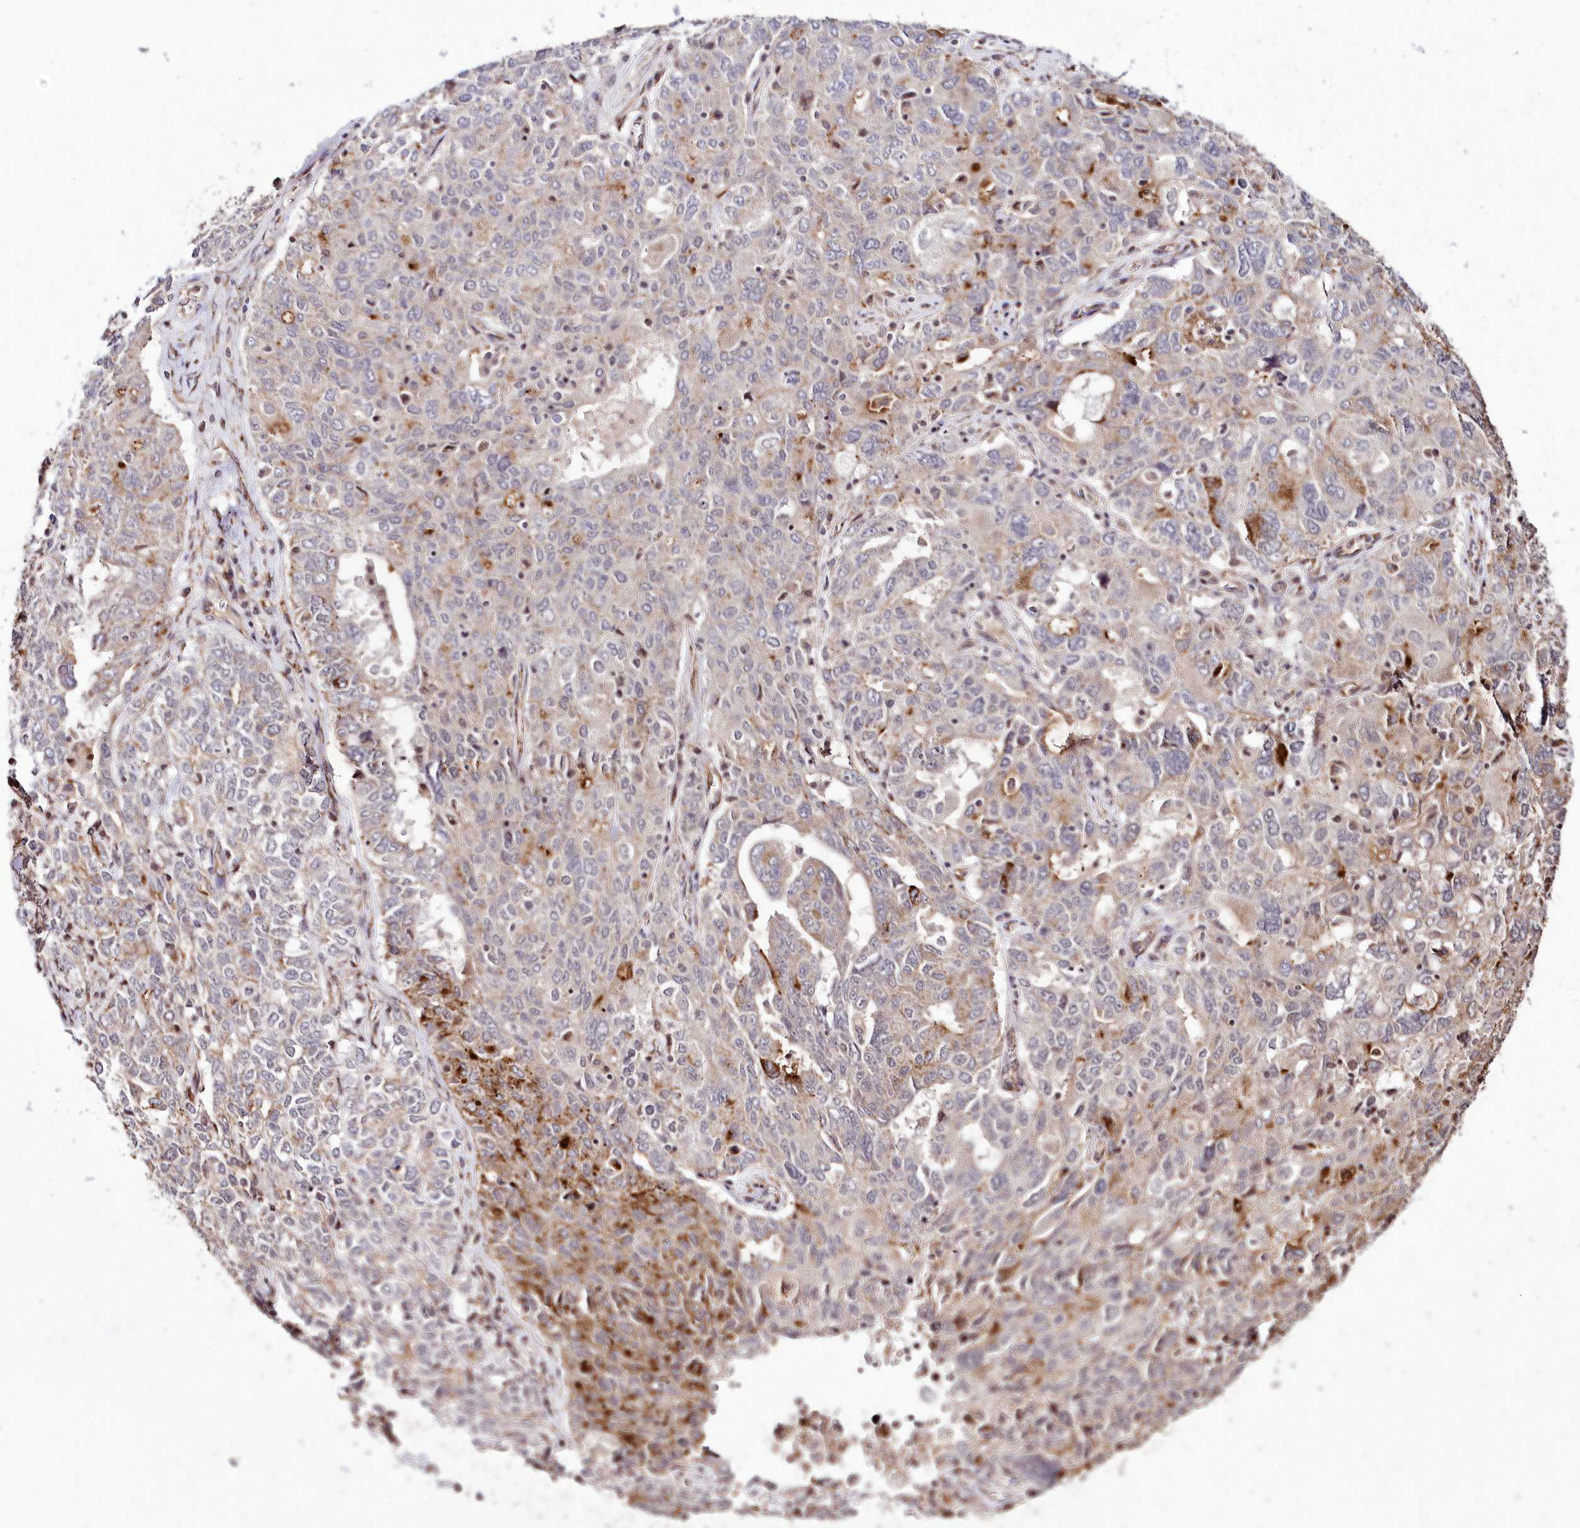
{"staining": {"intensity": "negative", "quantity": "none", "location": "none"}, "tissue": "ovarian cancer", "cell_type": "Tumor cells", "image_type": "cancer", "snomed": [{"axis": "morphology", "description": "Carcinoma, endometroid"}, {"axis": "topography", "description": "Ovary"}], "caption": "Immunohistochemistry image of ovarian cancer (endometroid carcinoma) stained for a protein (brown), which shows no positivity in tumor cells. (DAB (3,3'-diaminobenzidine) IHC, high magnification).", "gene": "HOXC8", "patient": {"sex": "female", "age": 62}}